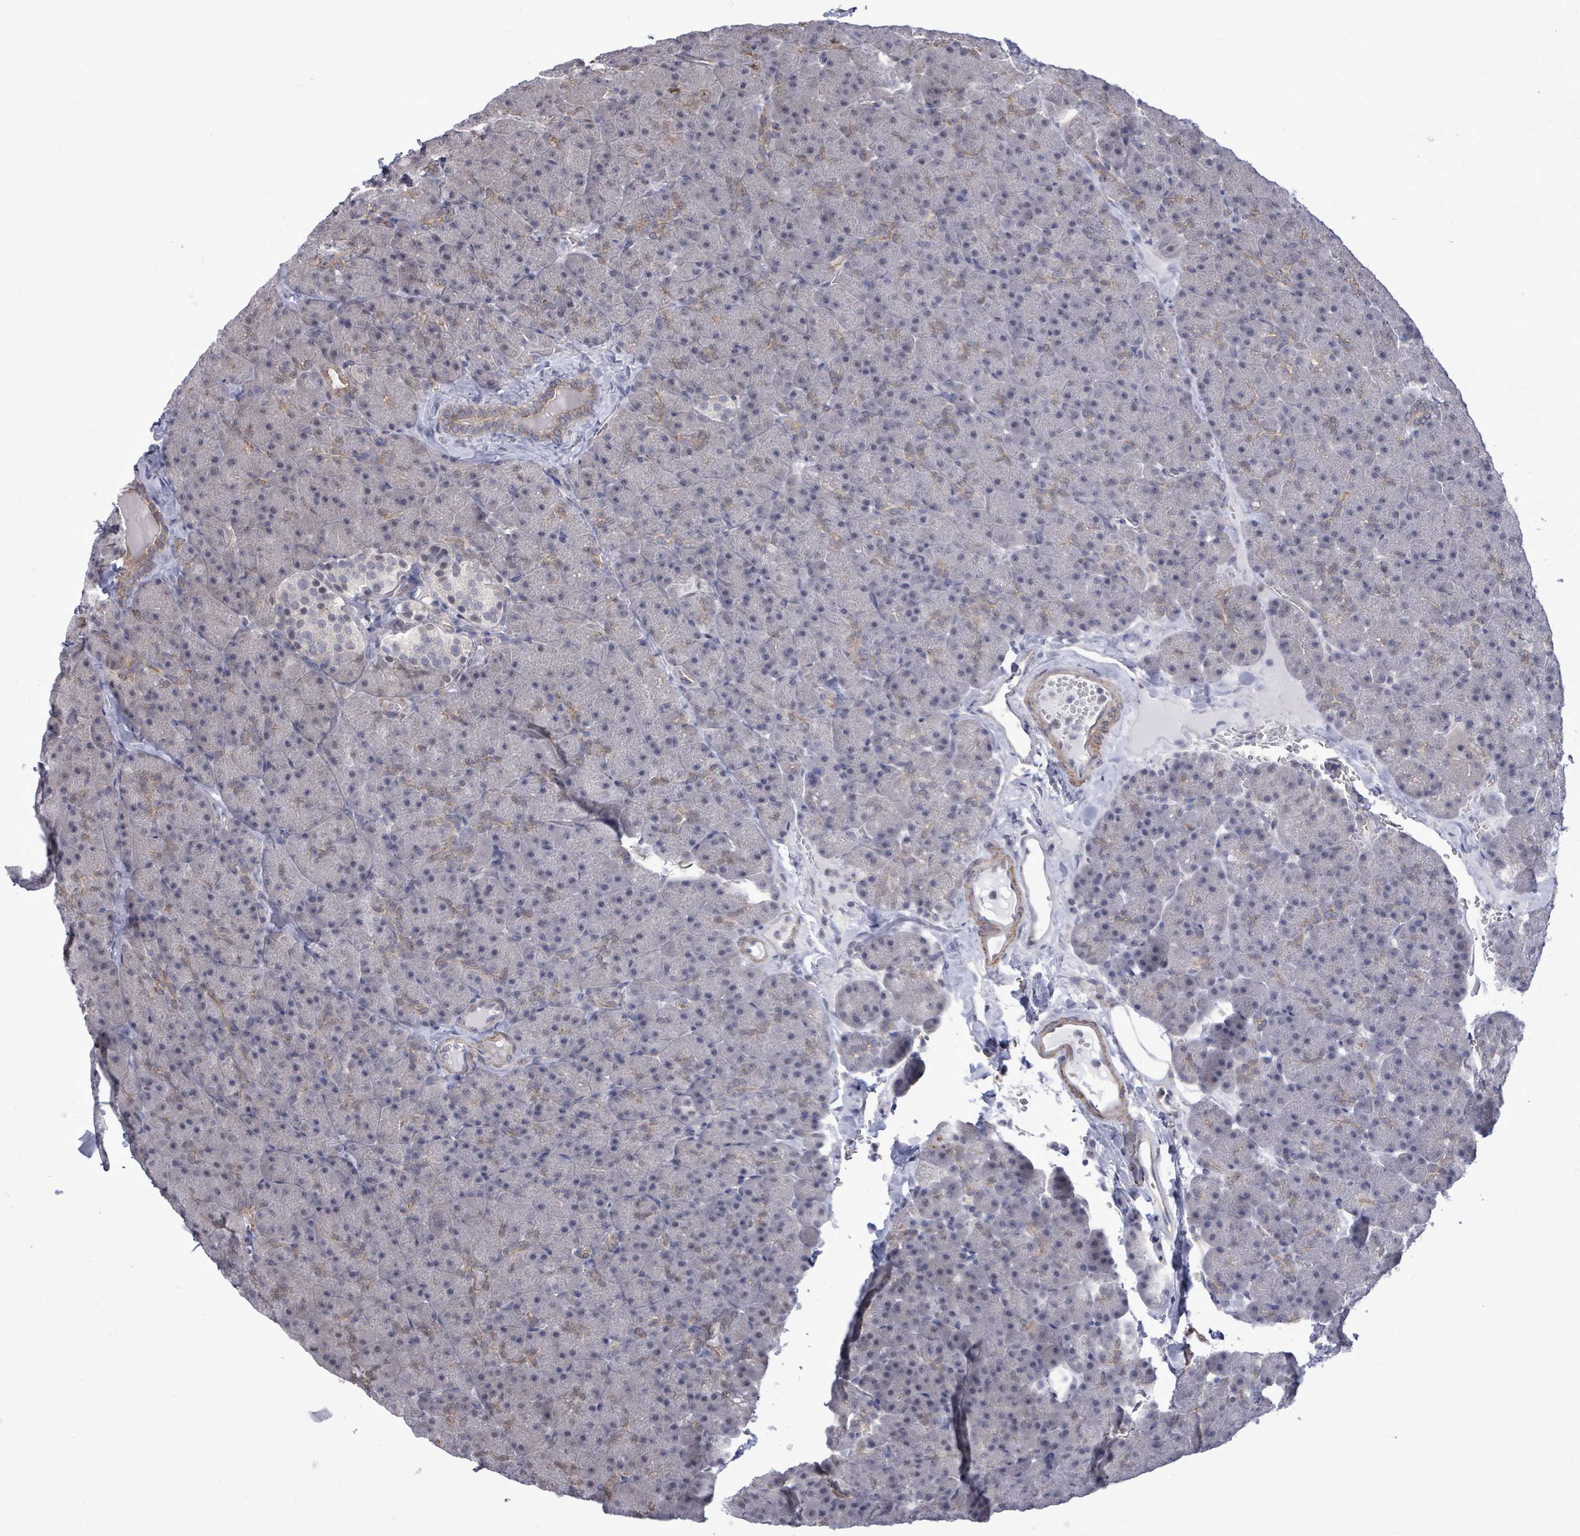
{"staining": {"intensity": "moderate", "quantity": "<25%", "location": "nuclear"}, "tissue": "pancreas", "cell_type": "Exocrine glandular cells", "image_type": "normal", "snomed": [{"axis": "morphology", "description": "Normal tissue, NOS"}, {"axis": "topography", "description": "Pancreas"}], "caption": "A high-resolution photomicrograph shows immunohistochemistry (IHC) staining of normal pancreas, which displays moderate nuclear staining in approximately <25% of exocrine glandular cells. (Brightfield microscopy of DAB IHC at high magnification).", "gene": "PAPSS1", "patient": {"sex": "male", "age": 36}}